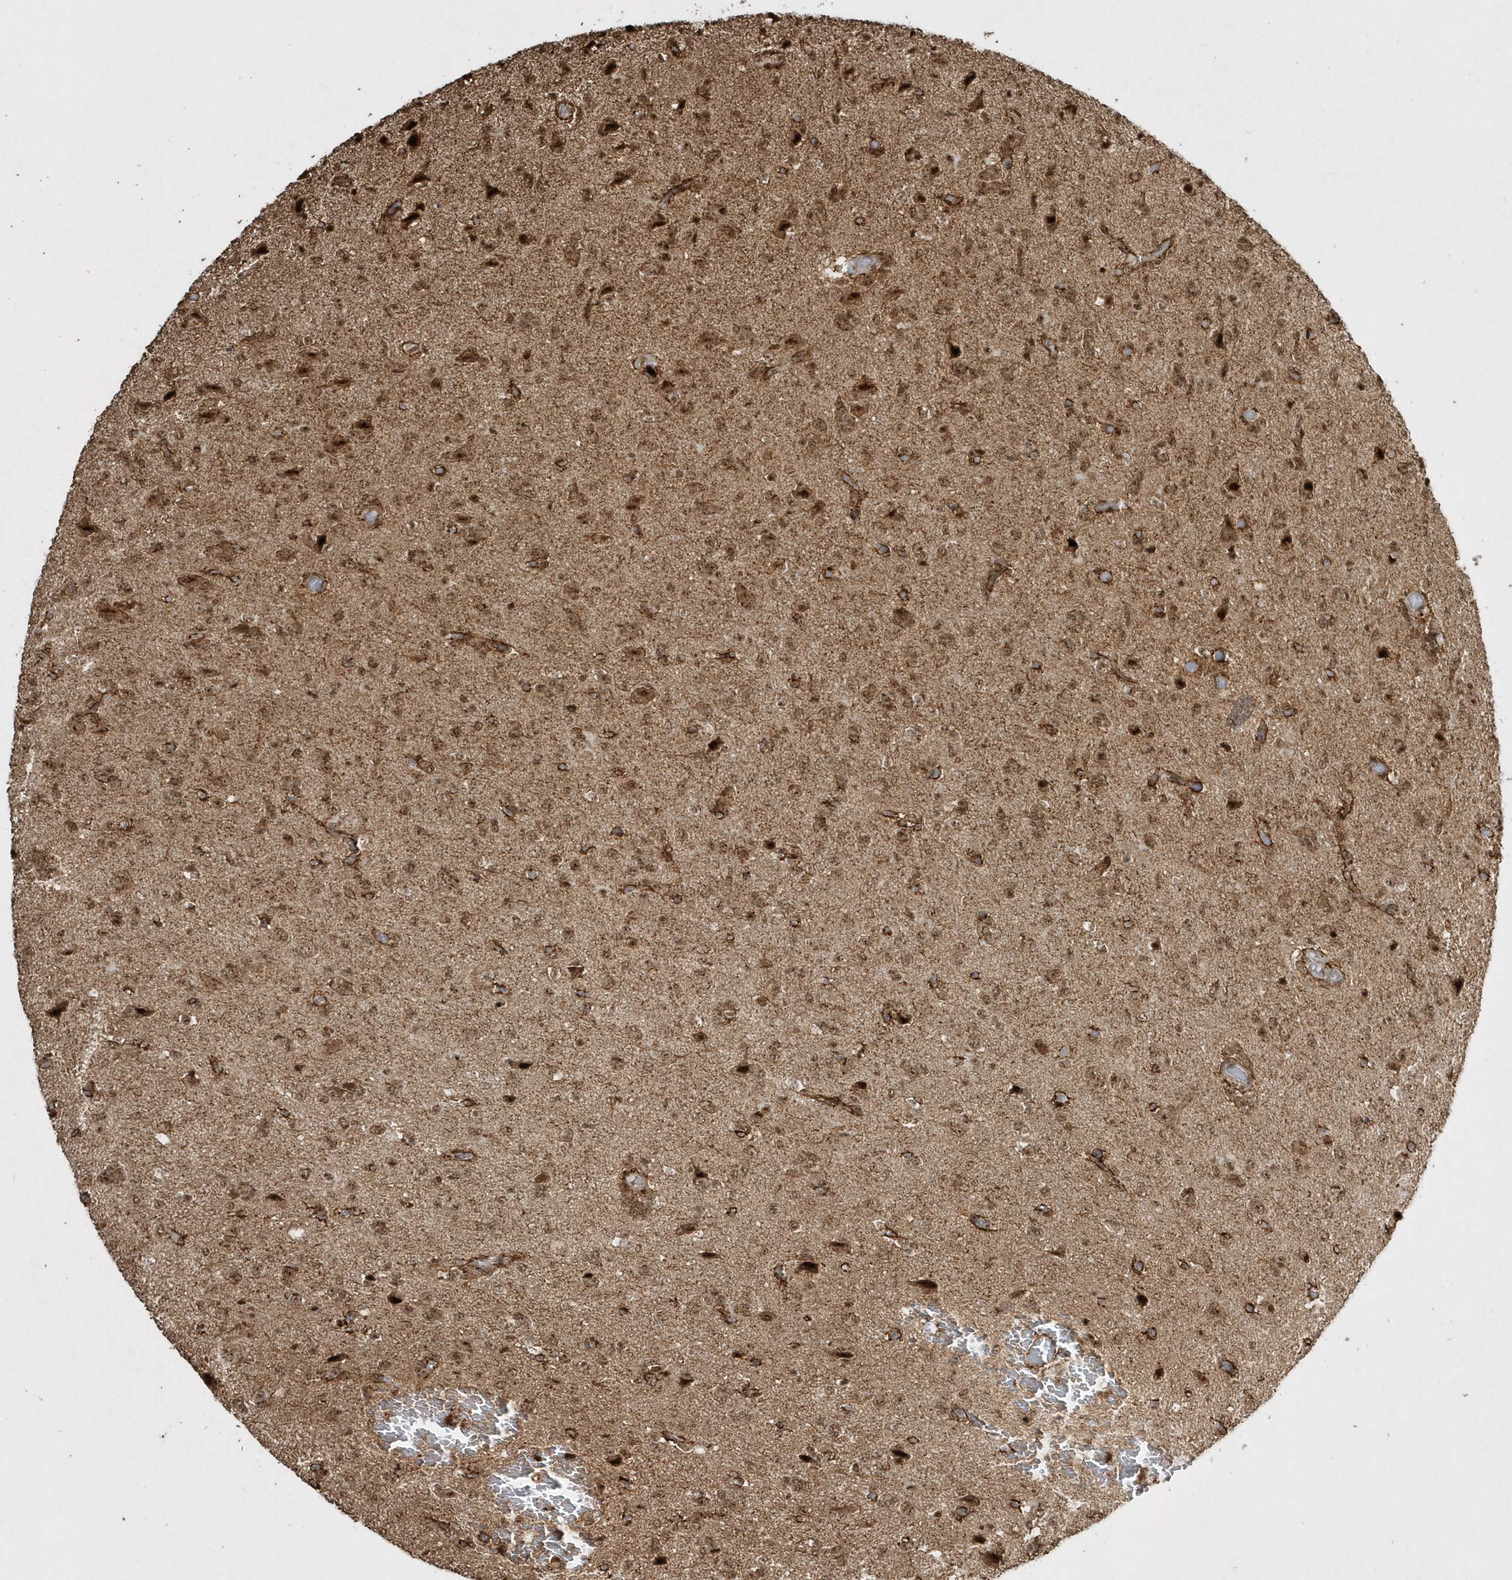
{"staining": {"intensity": "moderate", "quantity": ">75%", "location": "nuclear"}, "tissue": "glioma", "cell_type": "Tumor cells", "image_type": "cancer", "snomed": [{"axis": "morphology", "description": "Glioma, malignant, High grade"}, {"axis": "topography", "description": "Brain"}], "caption": "Glioma was stained to show a protein in brown. There is medium levels of moderate nuclear staining in approximately >75% of tumor cells.", "gene": "POLR3B", "patient": {"sex": "female", "age": 59}}